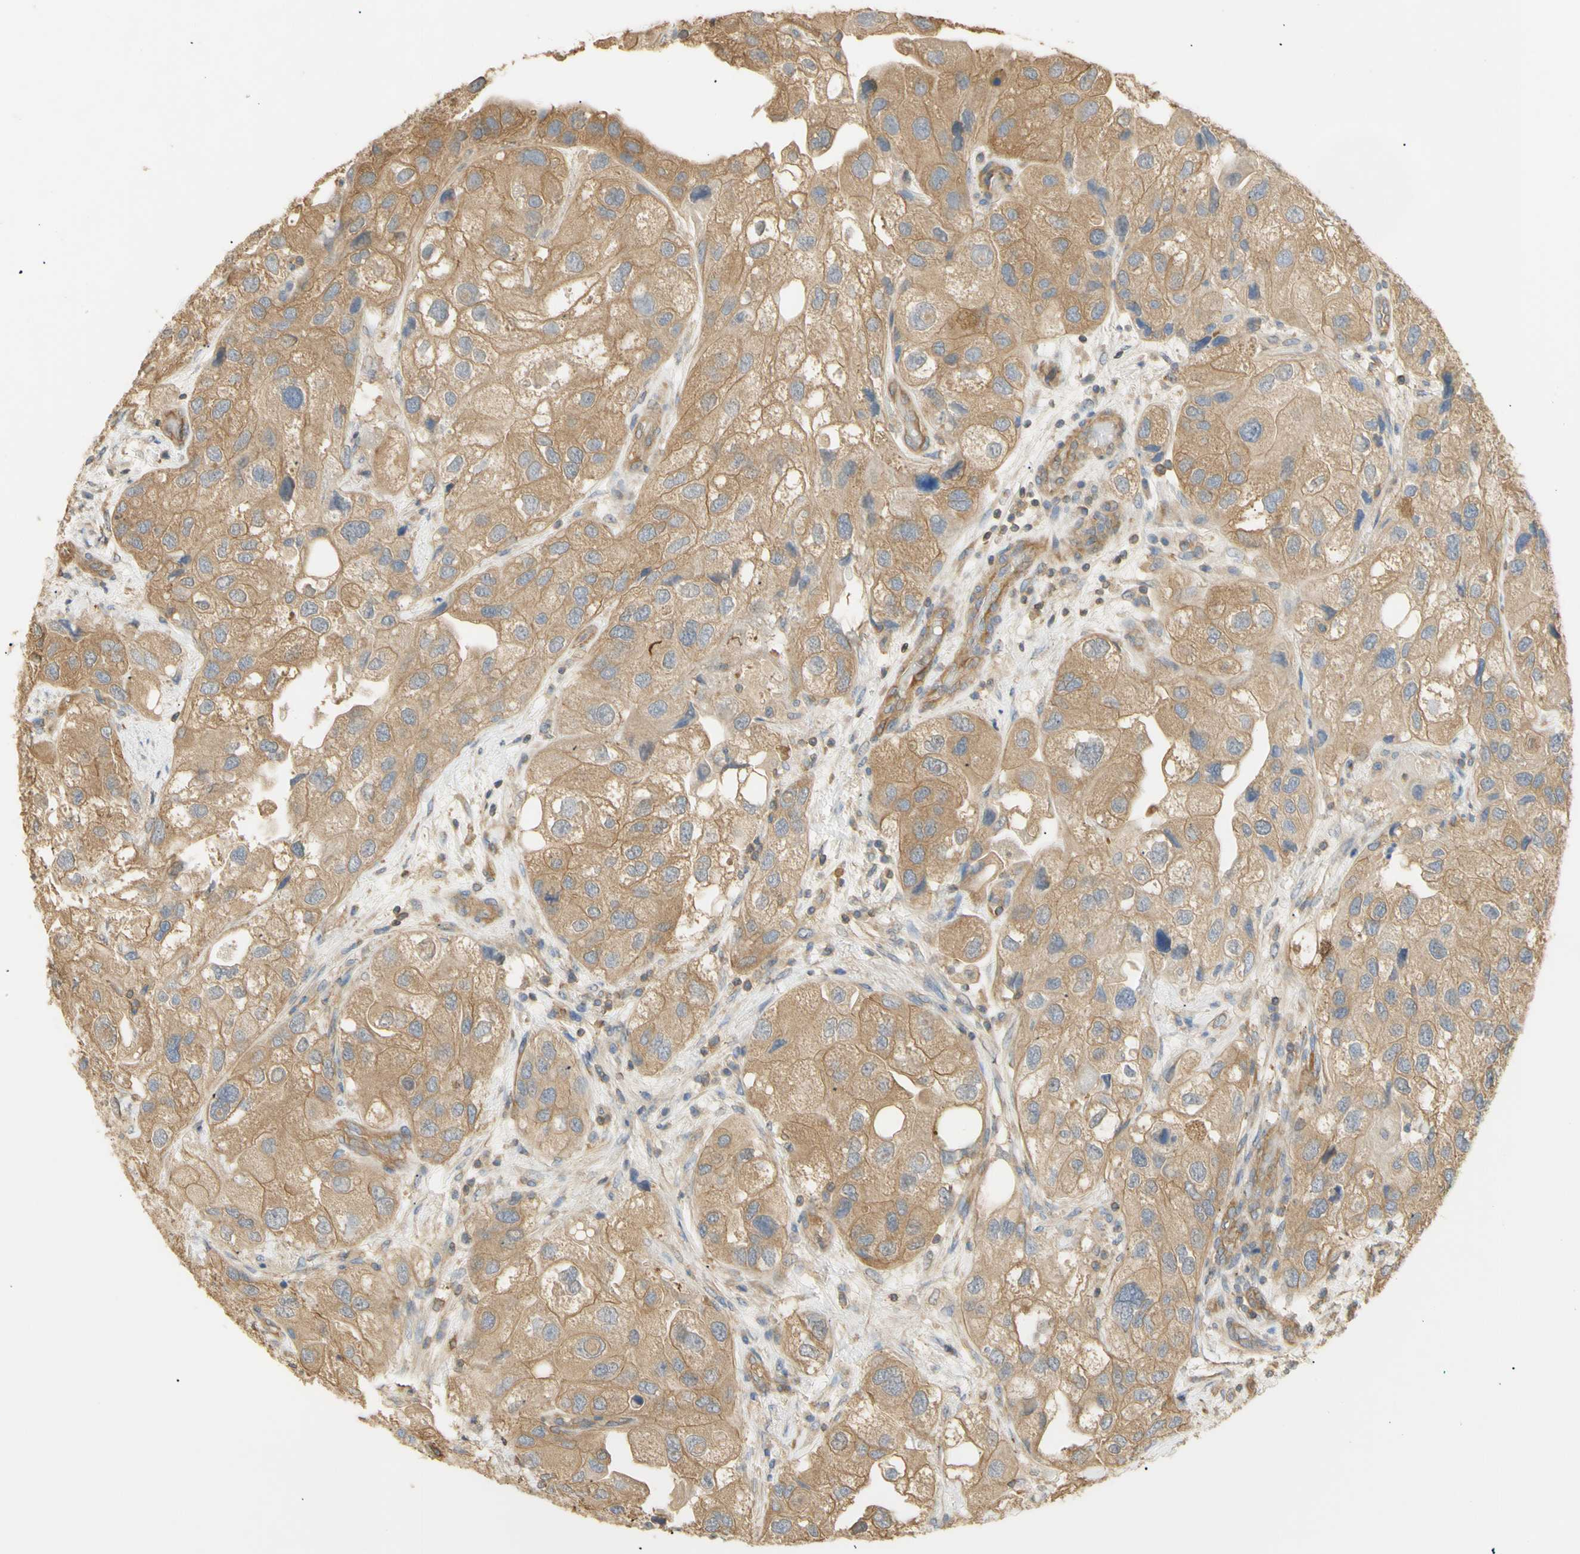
{"staining": {"intensity": "moderate", "quantity": ">75%", "location": "cytoplasmic/membranous"}, "tissue": "urothelial cancer", "cell_type": "Tumor cells", "image_type": "cancer", "snomed": [{"axis": "morphology", "description": "Urothelial carcinoma, High grade"}, {"axis": "topography", "description": "Urinary bladder"}], "caption": "Tumor cells display medium levels of moderate cytoplasmic/membranous positivity in about >75% of cells in human urothelial carcinoma (high-grade).", "gene": "KCNE4", "patient": {"sex": "female", "age": 64}}